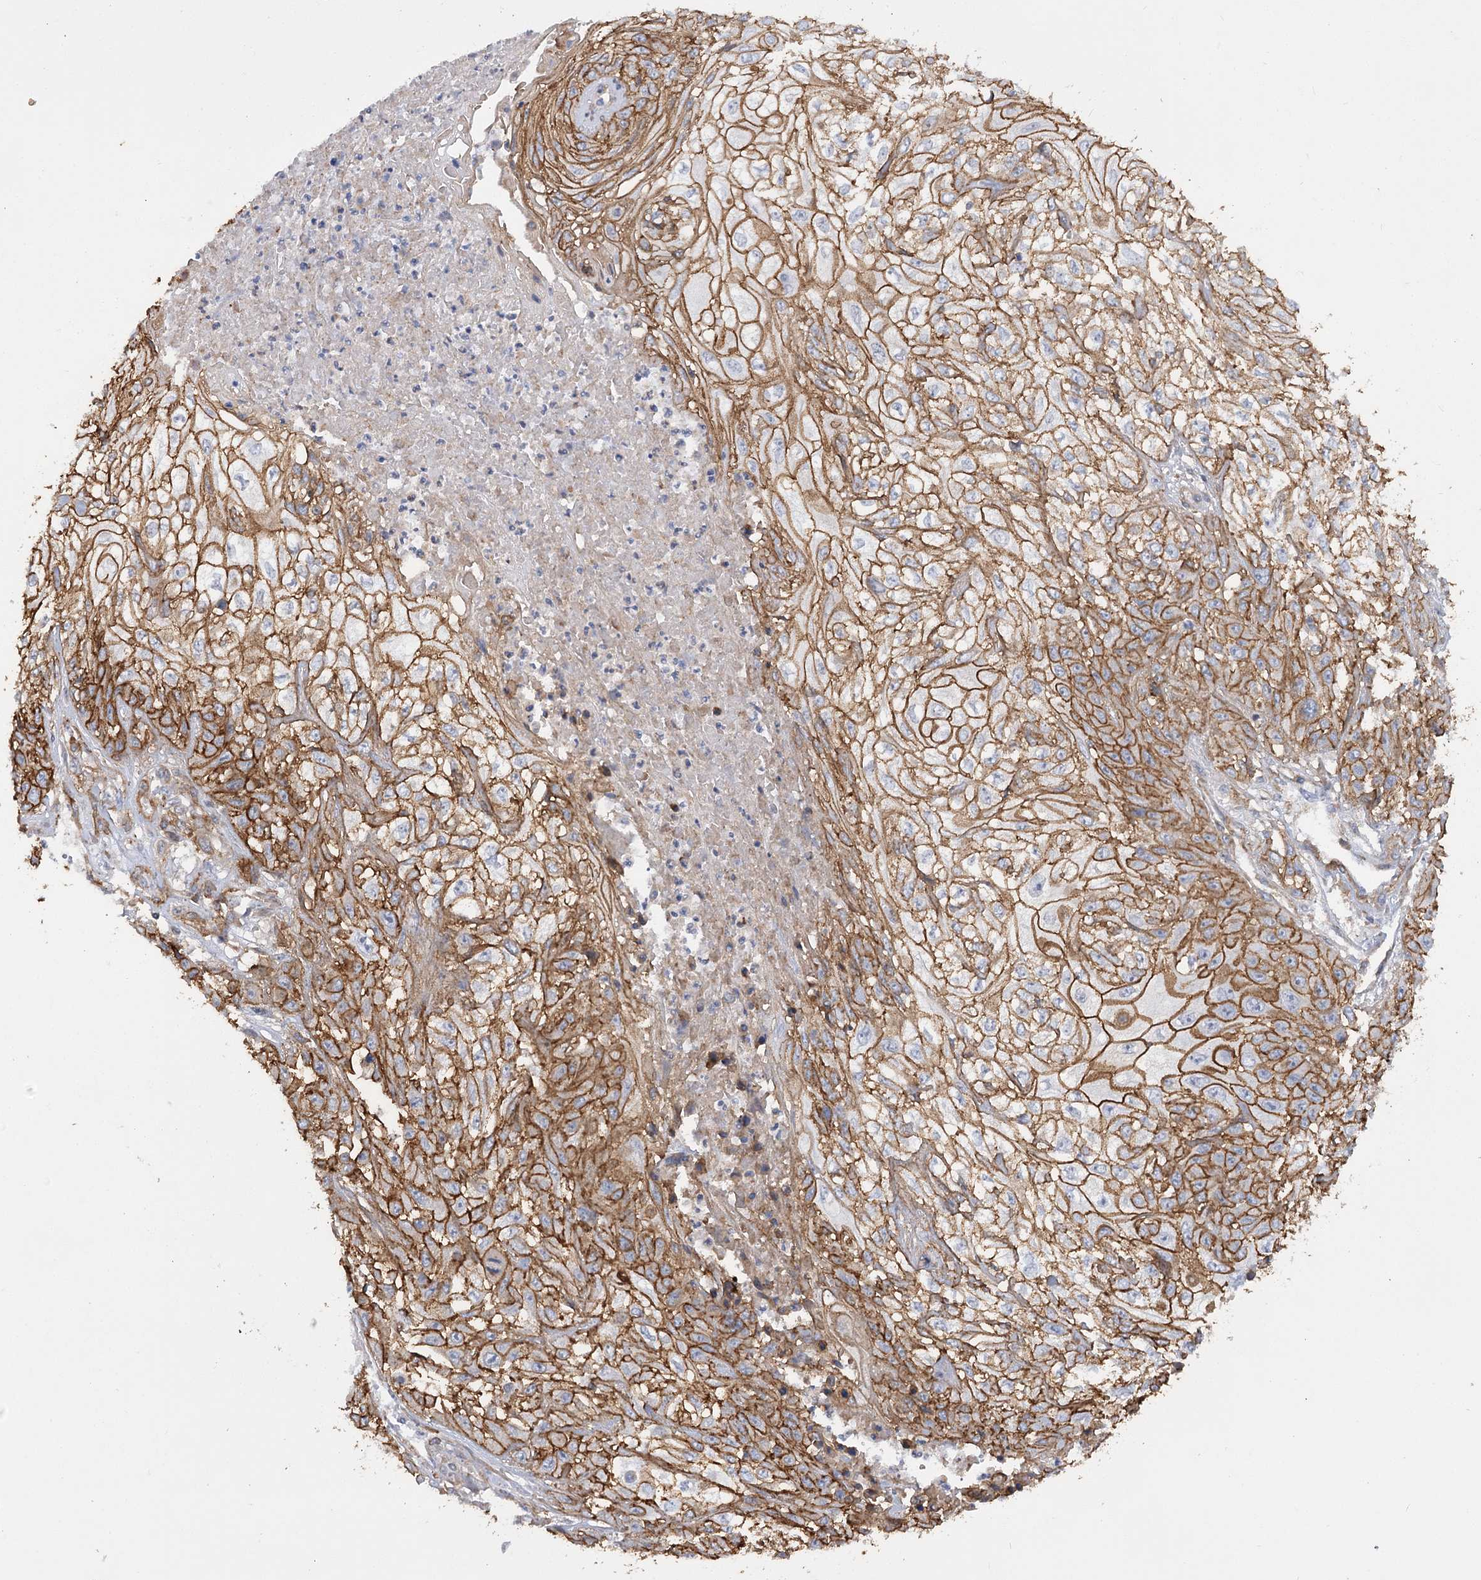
{"staining": {"intensity": "strong", "quantity": ">75%", "location": "cytoplasmic/membranous"}, "tissue": "skin cancer", "cell_type": "Tumor cells", "image_type": "cancer", "snomed": [{"axis": "morphology", "description": "Squamous cell carcinoma, NOS"}, {"axis": "morphology", "description": "Squamous cell carcinoma, metastatic, NOS"}, {"axis": "topography", "description": "Skin"}, {"axis": "topography", "description": "Lymph node"}], "caption": "The immunohistochemical stain labels strong cytoplasmic/membranous expression in tumor cells of skin cancer tissue.", "gene": "SYNPO2", "patient": {"sex": "male", "age": 75}}